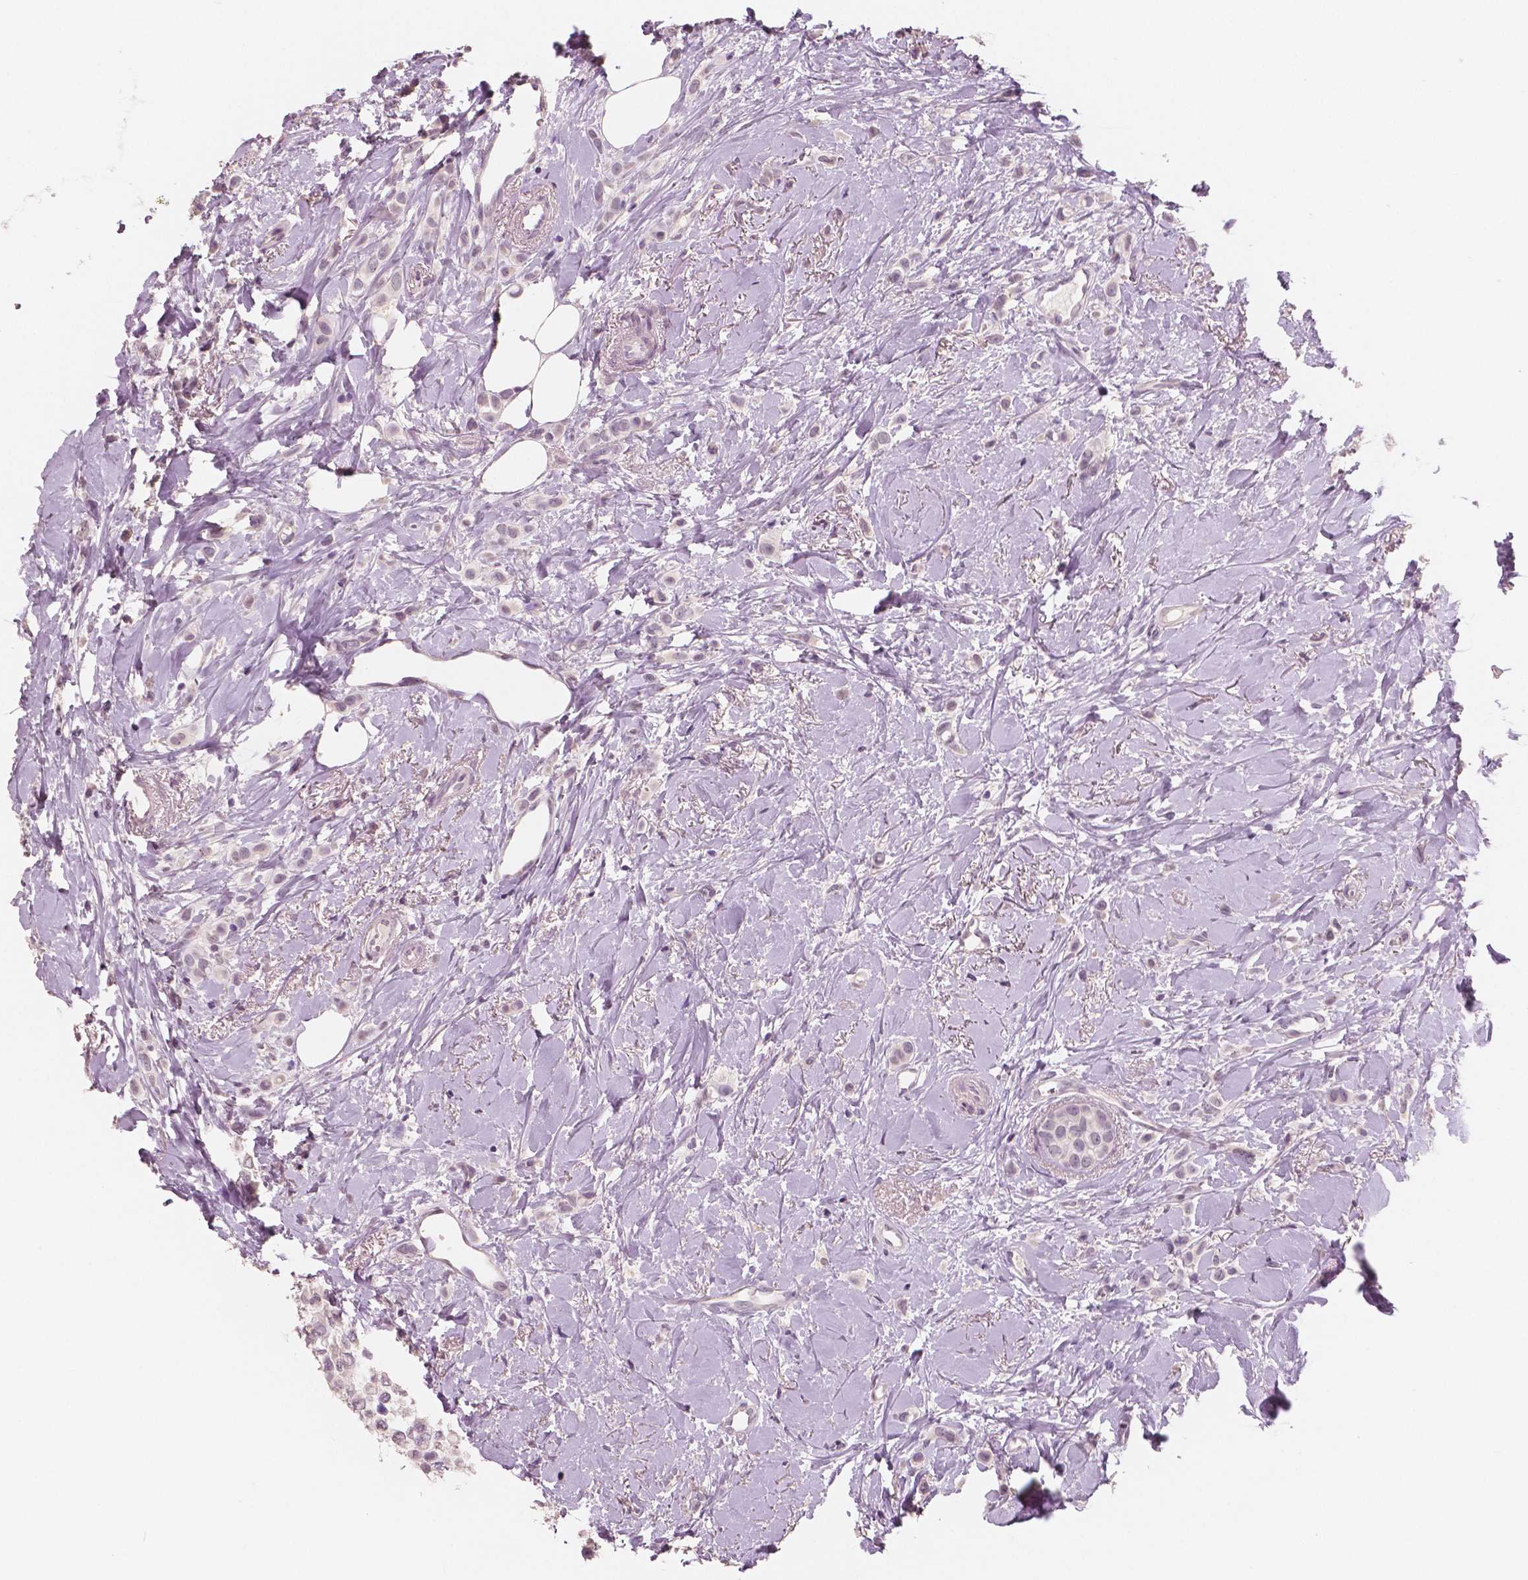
{"staining": {"intensity": "negative", "quantity": "none", "location": "none"}, "tissue": "breast cancer", "cell_type": "Tumor cells", "image_type": "cancer", "snomed": [{"axis": "morphology", "description": "Lobular carcinoma"}, {"axis": "topography", "description": "Breast"}], "caption": "A micrograph of human breast lobular carcinoma is negative for staining in tumor cells.", "gene": "NECAB1", "patient": {"sex": "female", "age": 66}}